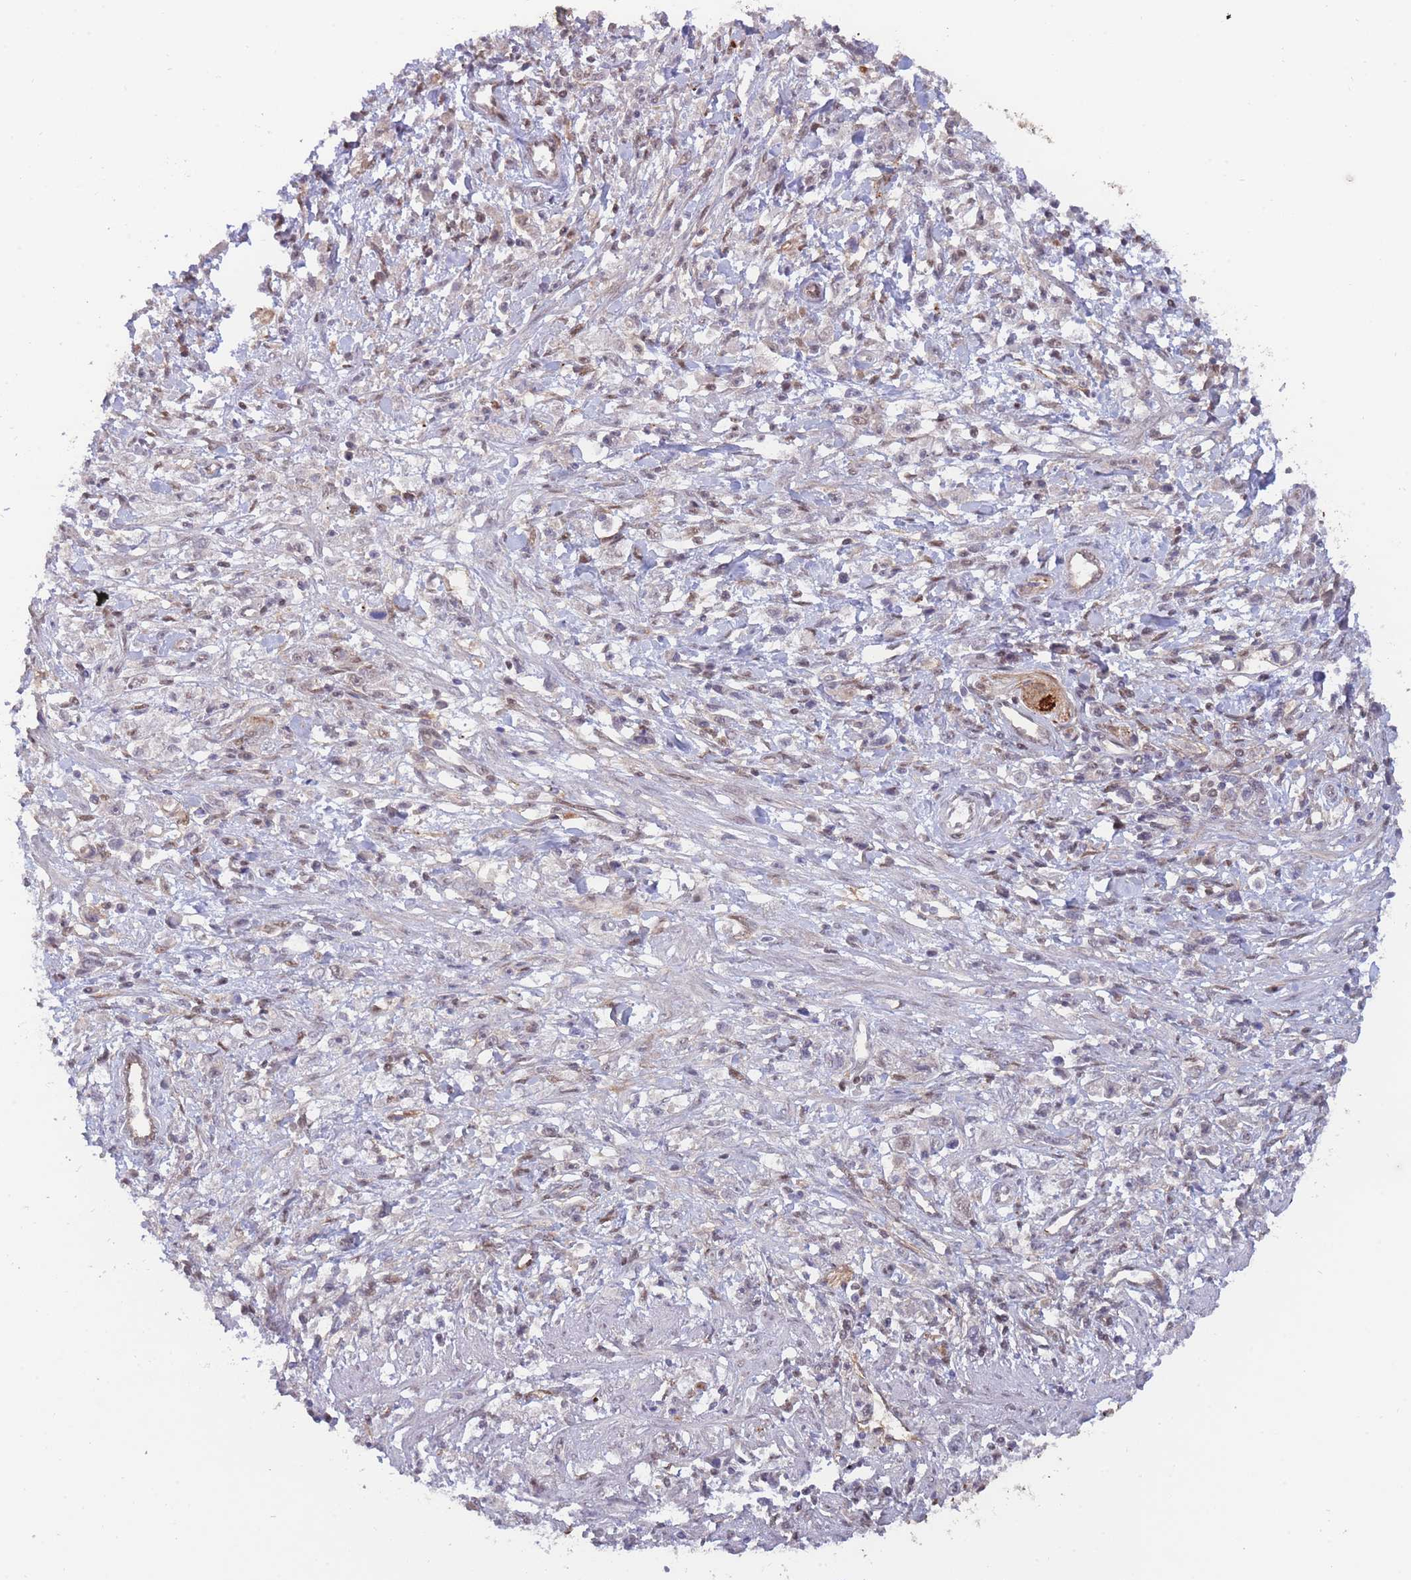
{"staining": {"intensity": "moderate", "quantity": ">75%", "location": "nuclear"}, "tissue": "stomach cancer", "cell_type": "Tumor cells", "image_type": "cancer", "snomed": [{"axis": "morphology", "description": "Adenocarcinoma, NOS"}, {"axis": "topography", "description": "Stomach"}], "caption": "Human adenocarcinoma (stomach) stained with a brown dye exhibits moderate nuclear positive expression in approximately >75% of tumor cells.", "gene": "BOD1L1", "patient": {"sex": "female", "age": 59}}